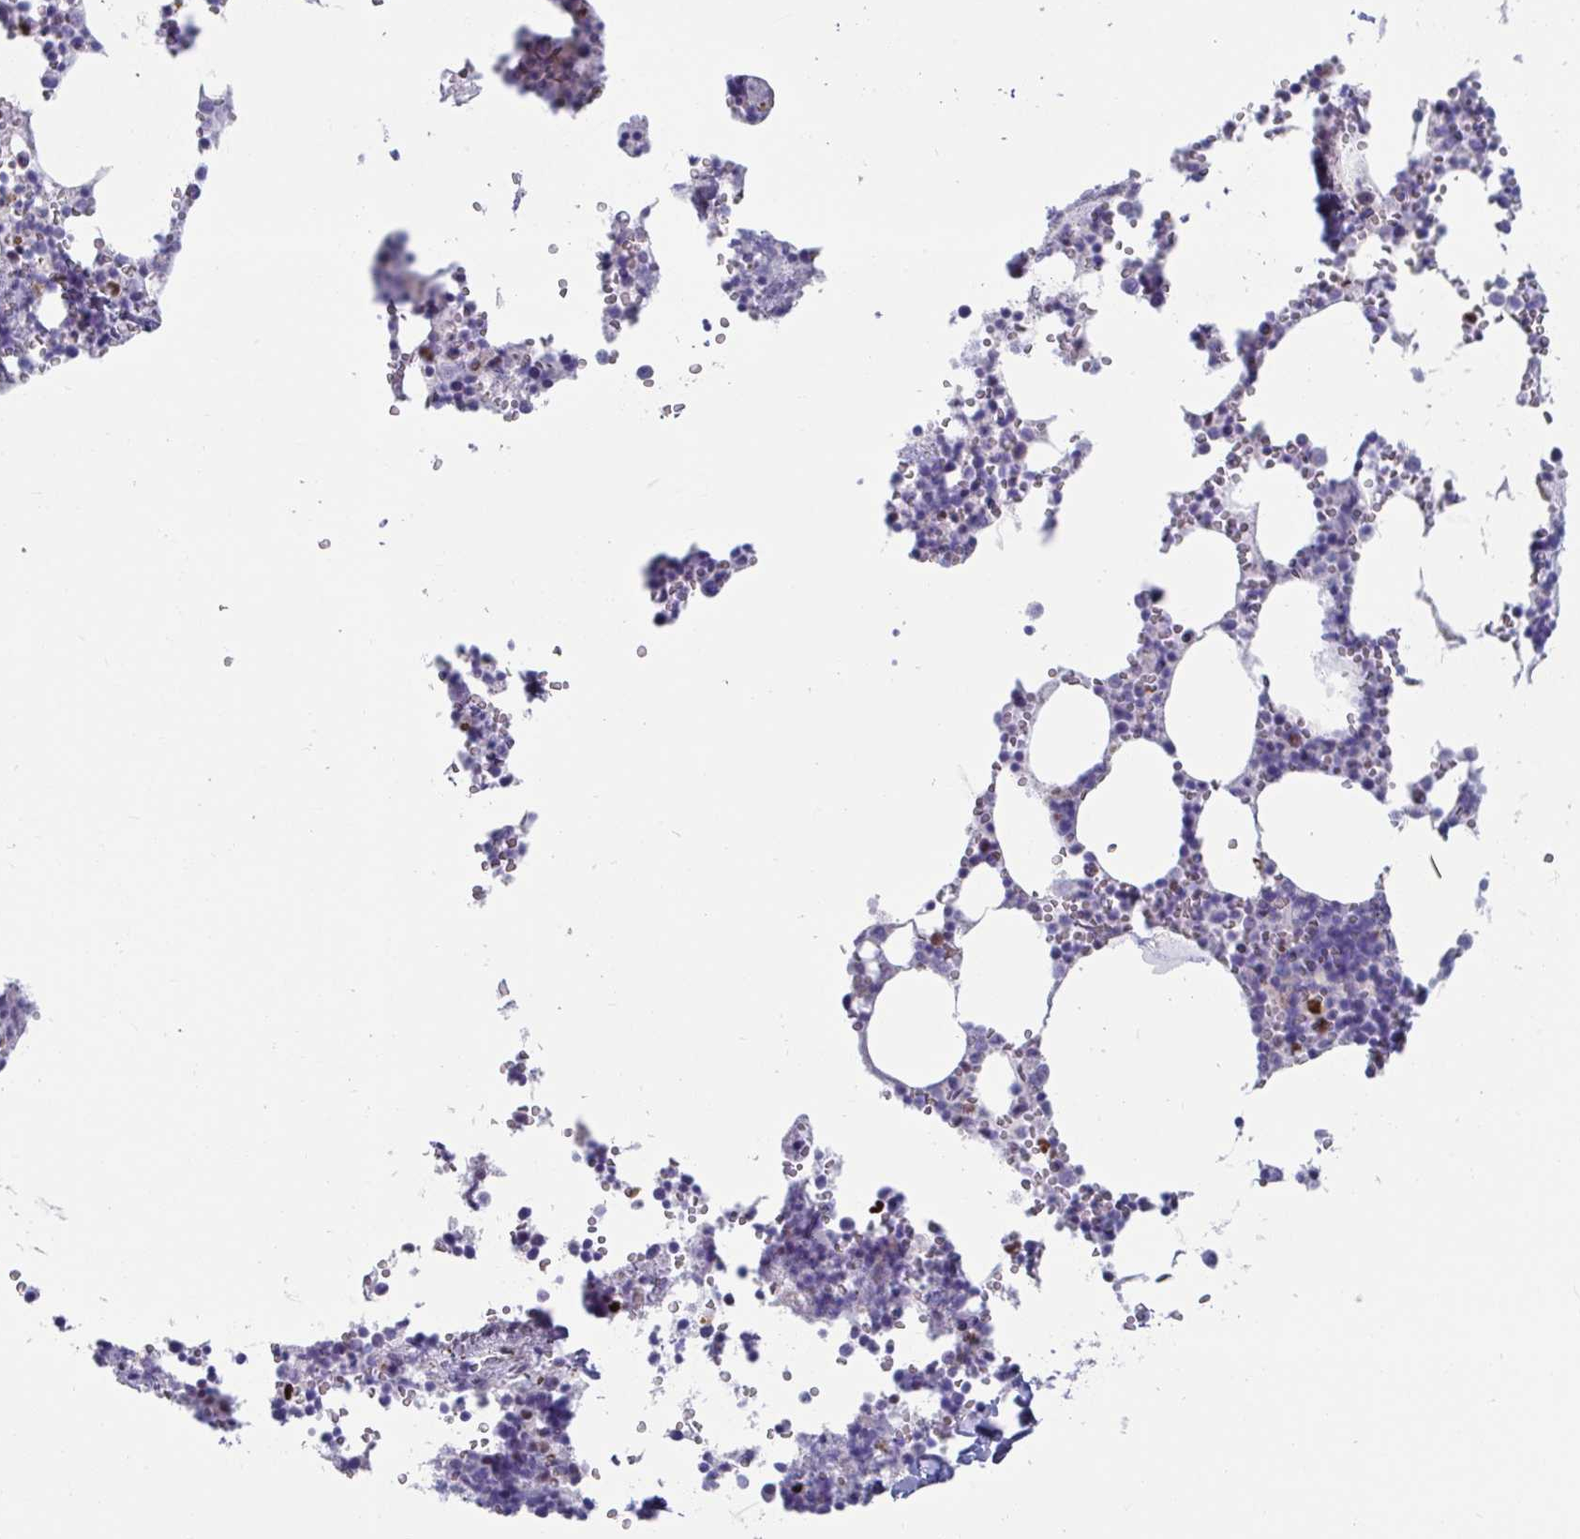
{"staining": {"intensity": "moderate", "quantity": "<25%", "location": "nuclear"}, "tissue": "bone marrow", "cell_type": "Hematopoietic cells", "image_type": "normal", "snomed": [{"axis": "morphology", "description": "Normal tissue, NOS"}, {"axis": "topography", "description": "Bone marrow"}], "caption": "The micrograph reveals staining of unremarkable bone marrow, revealing moderate nuclear protein positivity (brown color) within hematopoietic cells. The staining was performed using DAB to visualize the protein expression in brown, while the nuclei were stained in blue with hematoxylin (Magnification: 20x).", "gene": "ZNF586", "patient": {"sex": "male", "age": 54}}